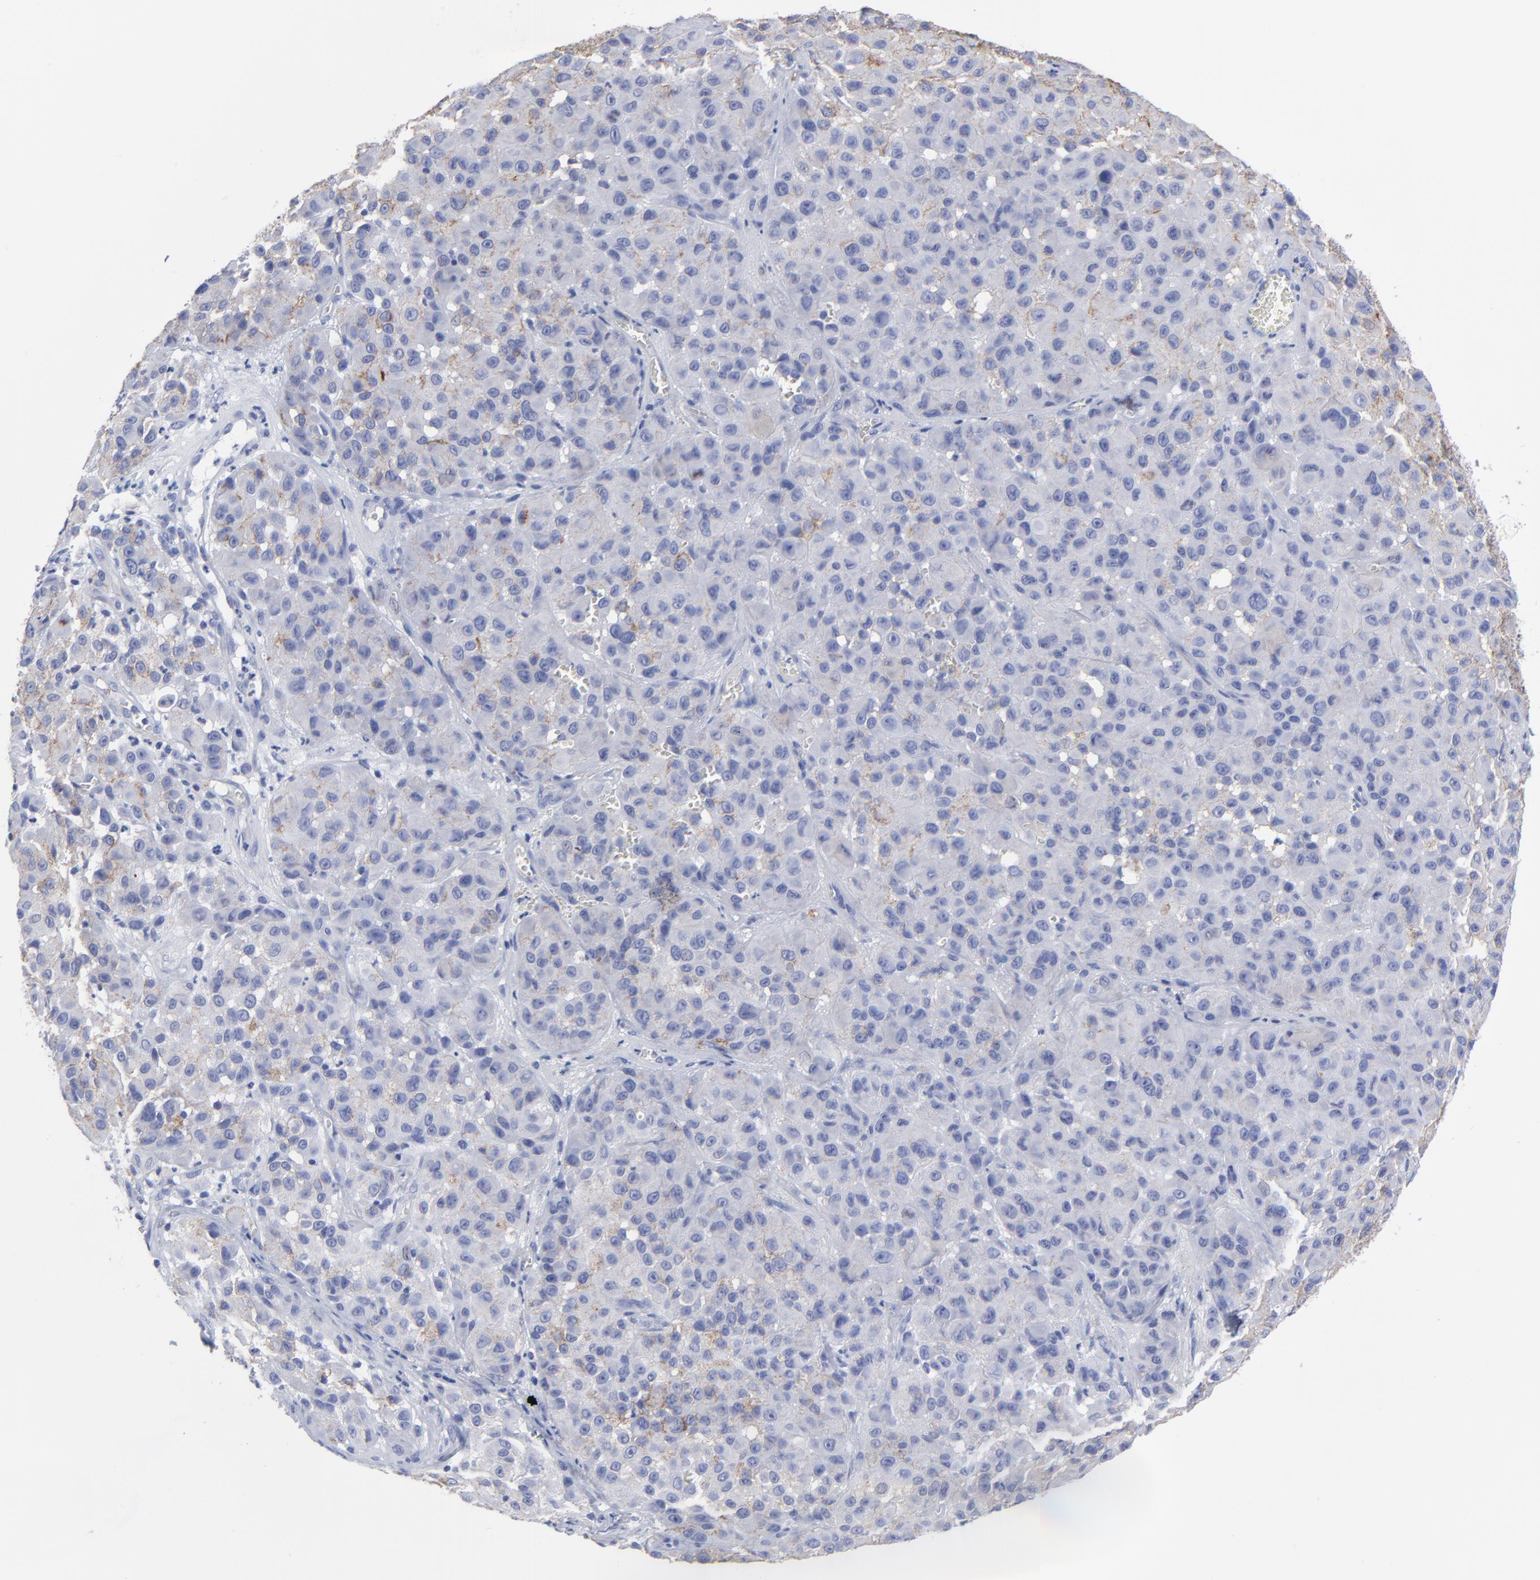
{"staining": {"intensity": "weak", "quantity": "25%-75%", "location": "cytoplasmic/membranous"}, "tissue": "melanoma", "cell_type": "Tumor cells", "image_type": "cancer", "snomed": [{"axis": "morphology", "description": "Malignant melanoma, NOS"}, {"axis": "topography", "description": "Skin"}], "caption": "A brown stain labels weak cytoplasmic/membranous staining of a protein in human malignant melanoma tumor cells.", "gene": "CNTN3", "patient": {"sex": "female", "age": 21}}